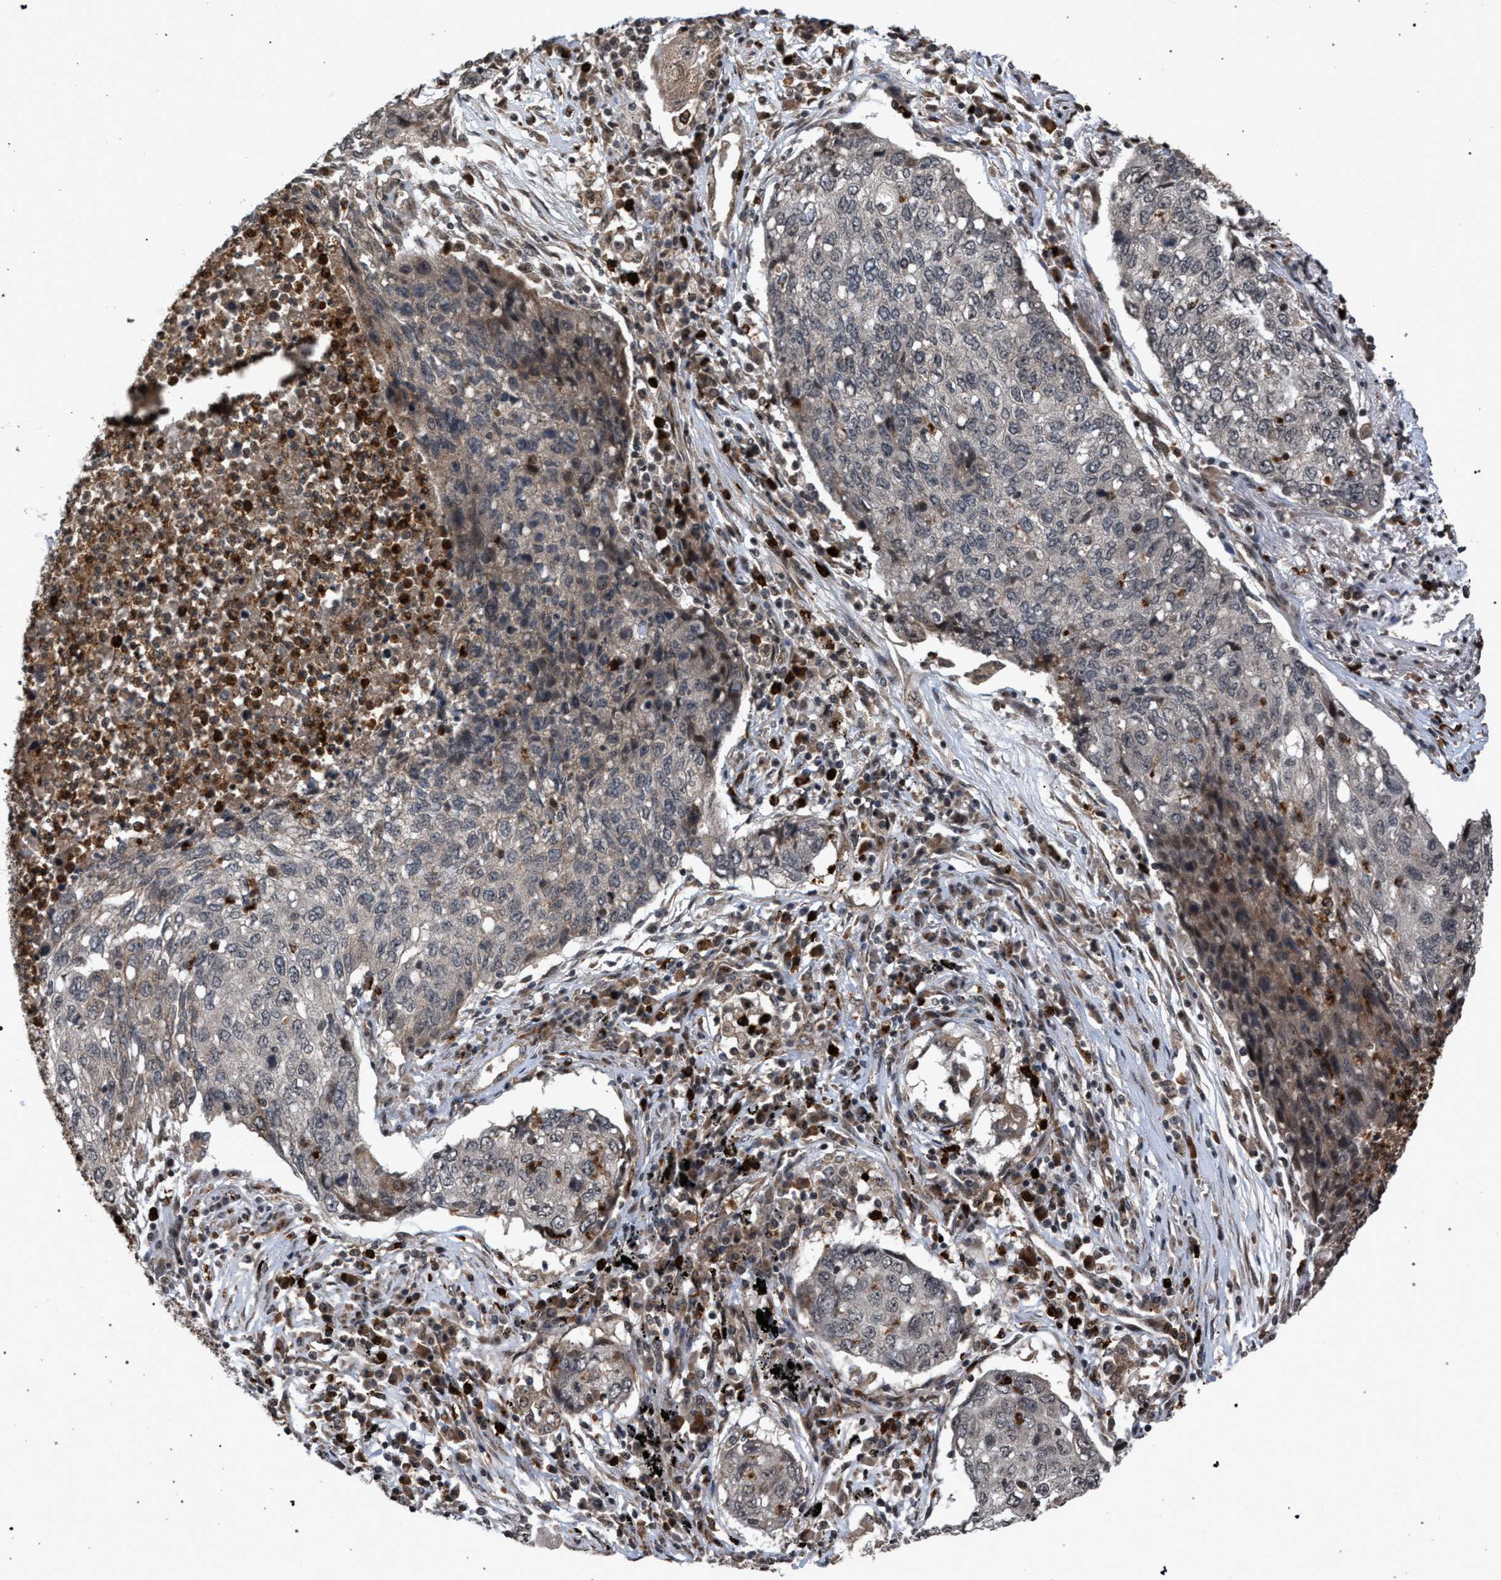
{"staining": {"intensity": "weak", "quantity": "<25%", "location": "cytoplasmic/membranous"}, "tissue": "lung cancer", "cell_type": "Tumor cells", "image_type": "cancer", "snomed": [{"axis": "morphology", "description": "Squamous cell carcinoma, NOS"}, {"axis": "topography", "description": "Lung"}], "caption": "This is a micrograph of immunohistochemistry (IHC) staining of lung cancer, which shows no expression in tumor cells.", "gene": "IRAK4", "patient": {"sex": "female", "age": 63}}